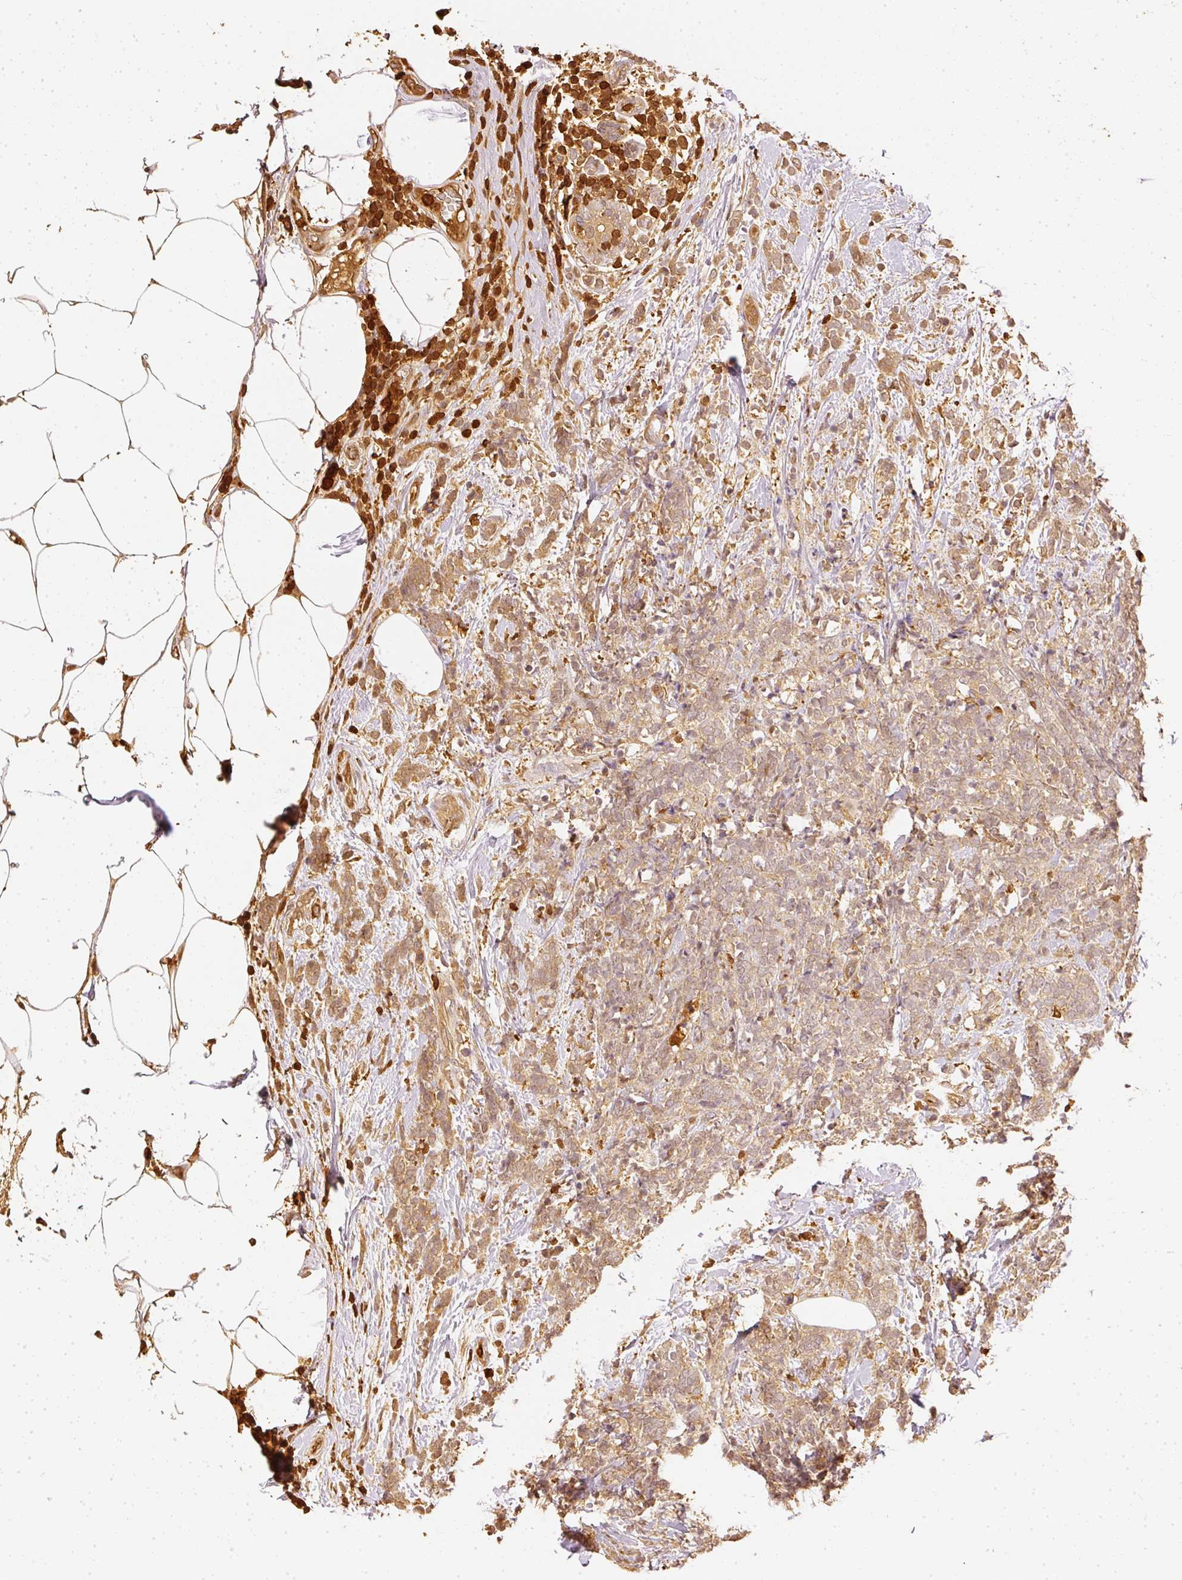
{"staining": {"intensity": "moderate", "quantity": ">75%", "location": "cytoplasmic/membranous"}, "tissue": "breast cancer", "cell_type": "Tumor cells", "image_type": "cancer", "snomed": [{"axis": "morphology", "description": "Lobular carcinoma"}, {"axis": "topography", "description": "Breast"}], "caption": "Protein expression analysis of breast lobular carcinoma shows moderate cytoplasmic/membranous staining in approximately >75% of tumor cells.", "gene": "PFN1", "patient": {"sex": "female", "age": 58}}